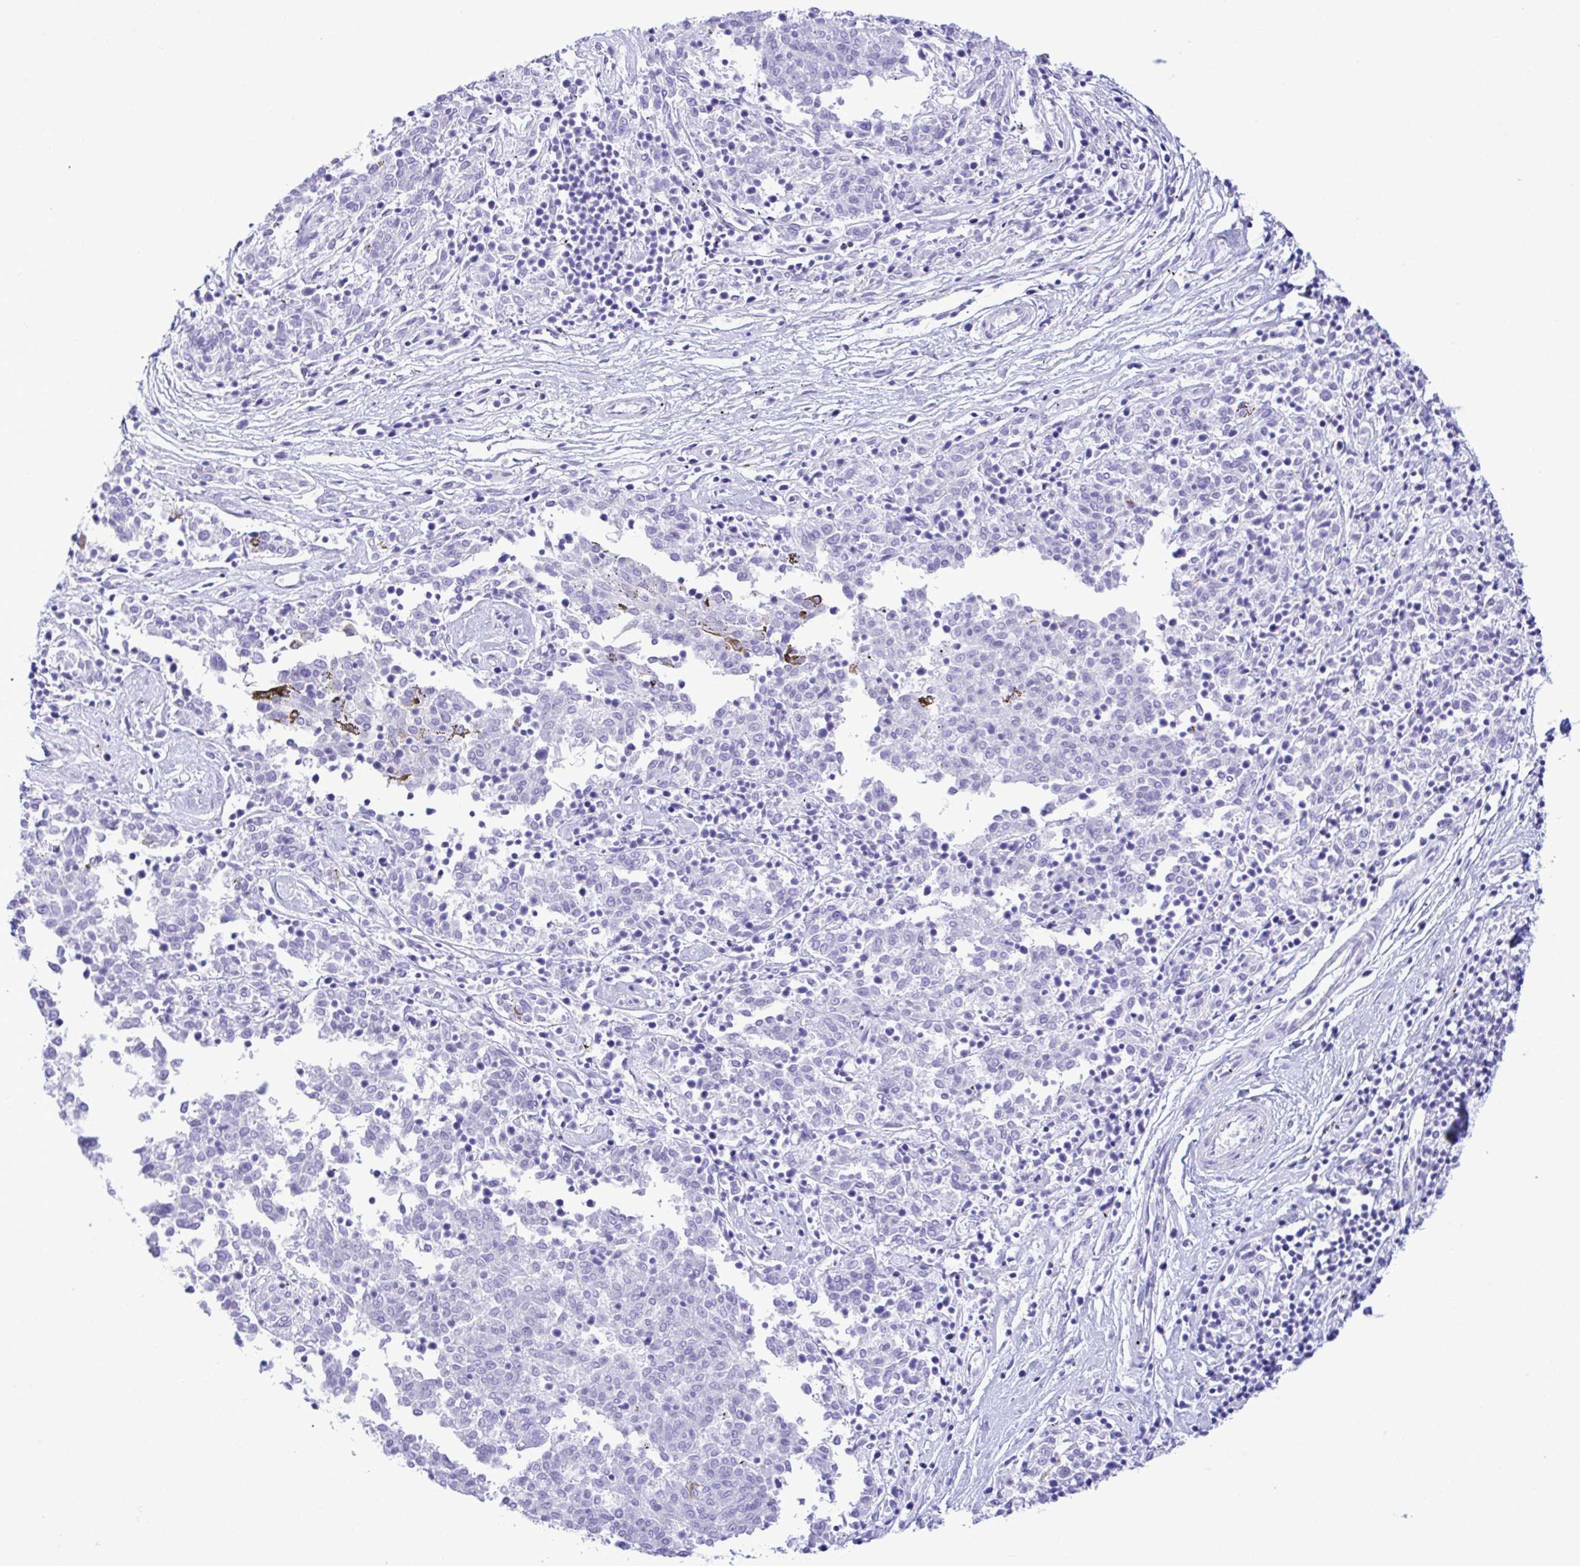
{"staining": {"intensity": "negative", "quantity": "none", "location": "none"}, "tissue": "melanoma", "cell_type": "Tumor cells", "image_type": "cancer", "snomed": [{"axis": "morphology", "description": "Malignant melanoma, NOS"}, {"axis": "topography", "description": "Skin"}], "caption": "High magnification brightfield microscopy of malignant melanoma stained with DAB (brown) and counterstained with hematoxylin (blue): tumor cells show no significant expression. Brightfield microscopy of IHC stained with DAB (brown) and hematoxylin (blue), captured at high magnification.", "gene": "SELENOV", "patient": {"sex": "female", "age": 72}}